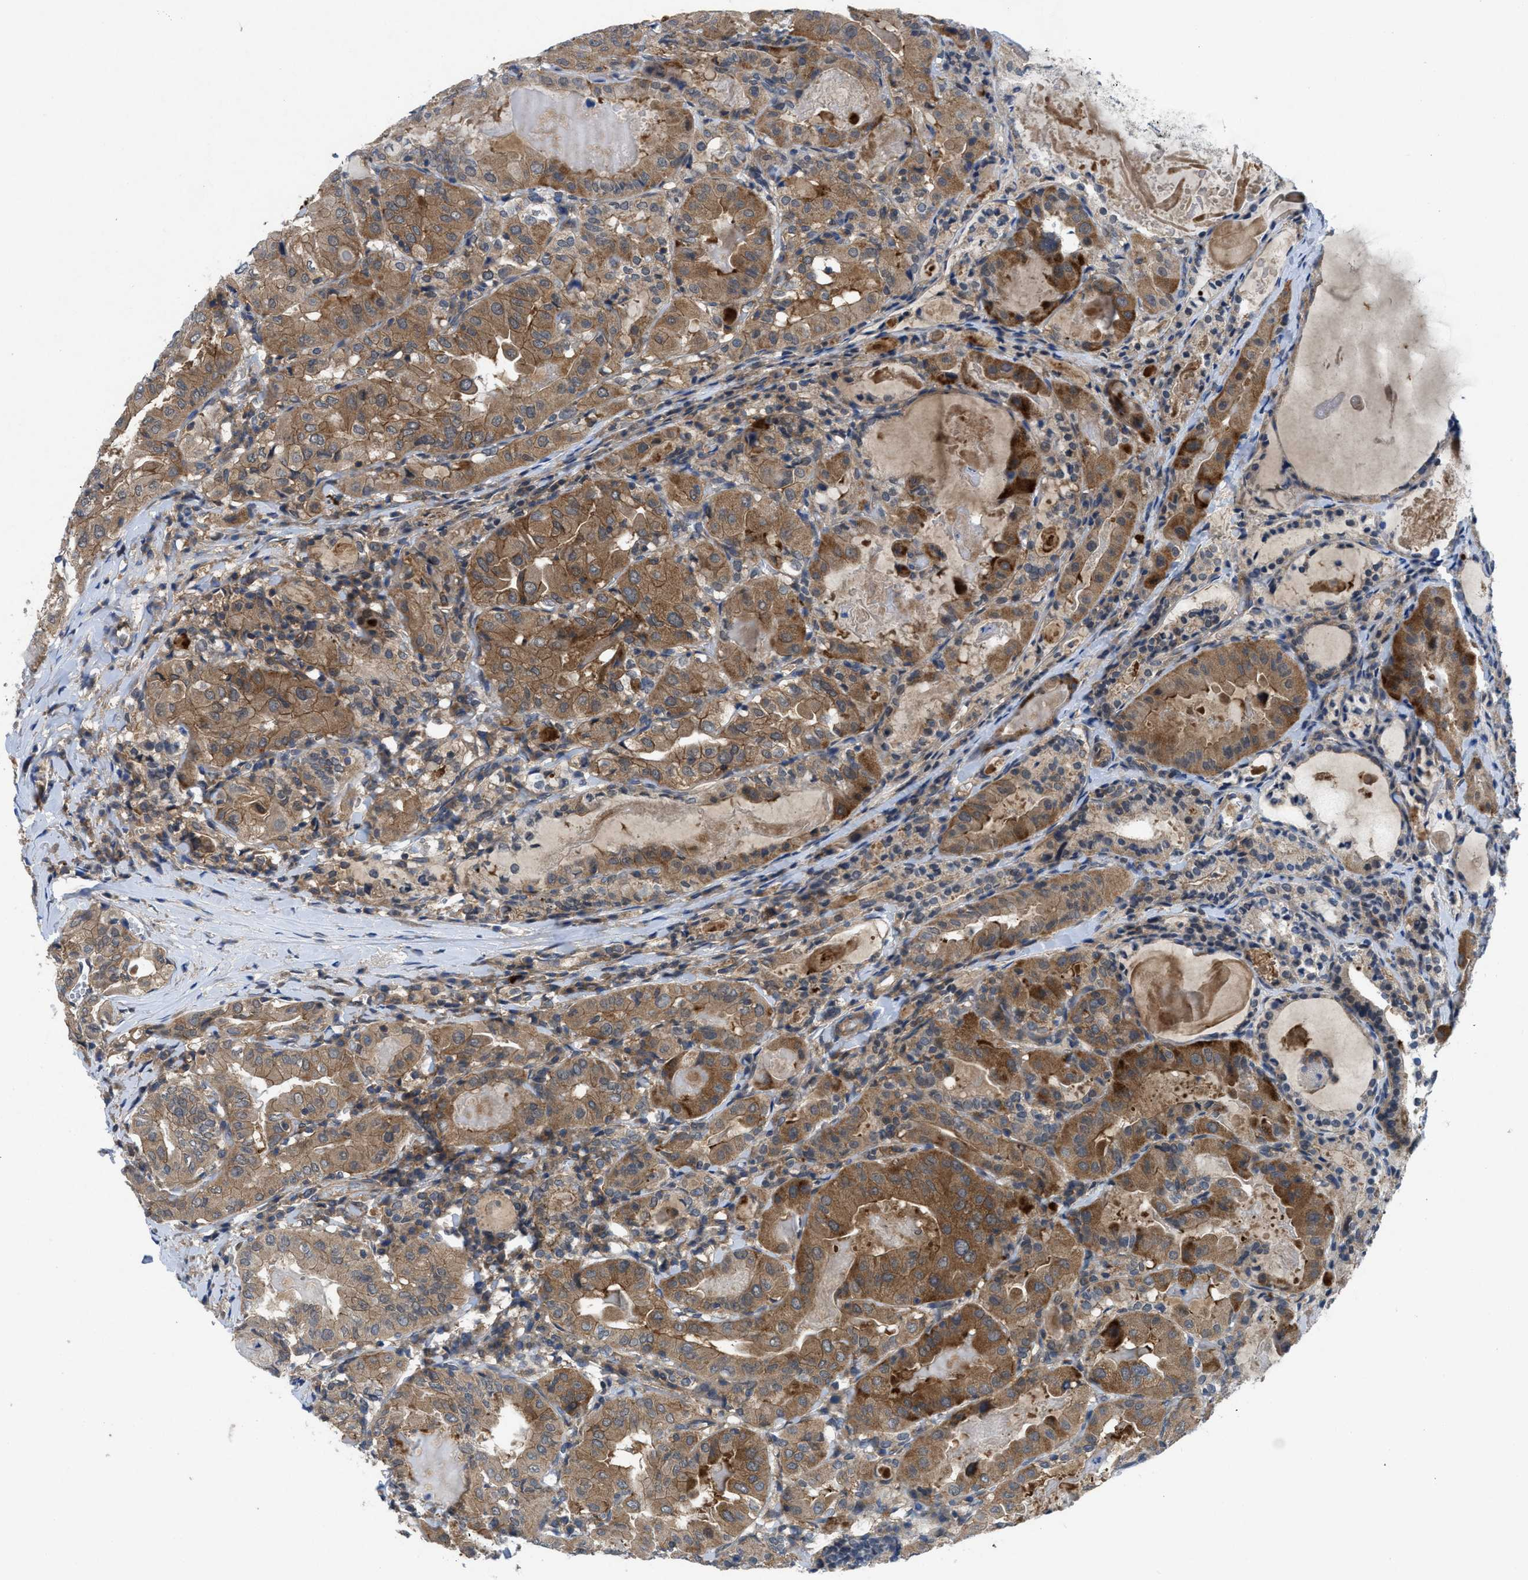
{"staining": {"intensity": "moderate", "quantity": ">75%", "location": "cytoplasmic/membranous"}, "tissue": "thyroid cancer", "cell_type": "Tumor cells", "image_type": "cancer", "snomed": [{"axis": "morphology", "description": "Papillary adenocarcinoma, NOS"}, {"axis": "topography", "description": "Thyroid gland"}], "caption": "Papillary adenocarcinoma (thyroid) stained for a protein demonstrates moderate cytoplasmic/membranous positivity in tumor cells. (IHC, brightfield microscopy, high magnification).", "gene": "PANX1", "patient": {"sex": "female", "age": 42}}